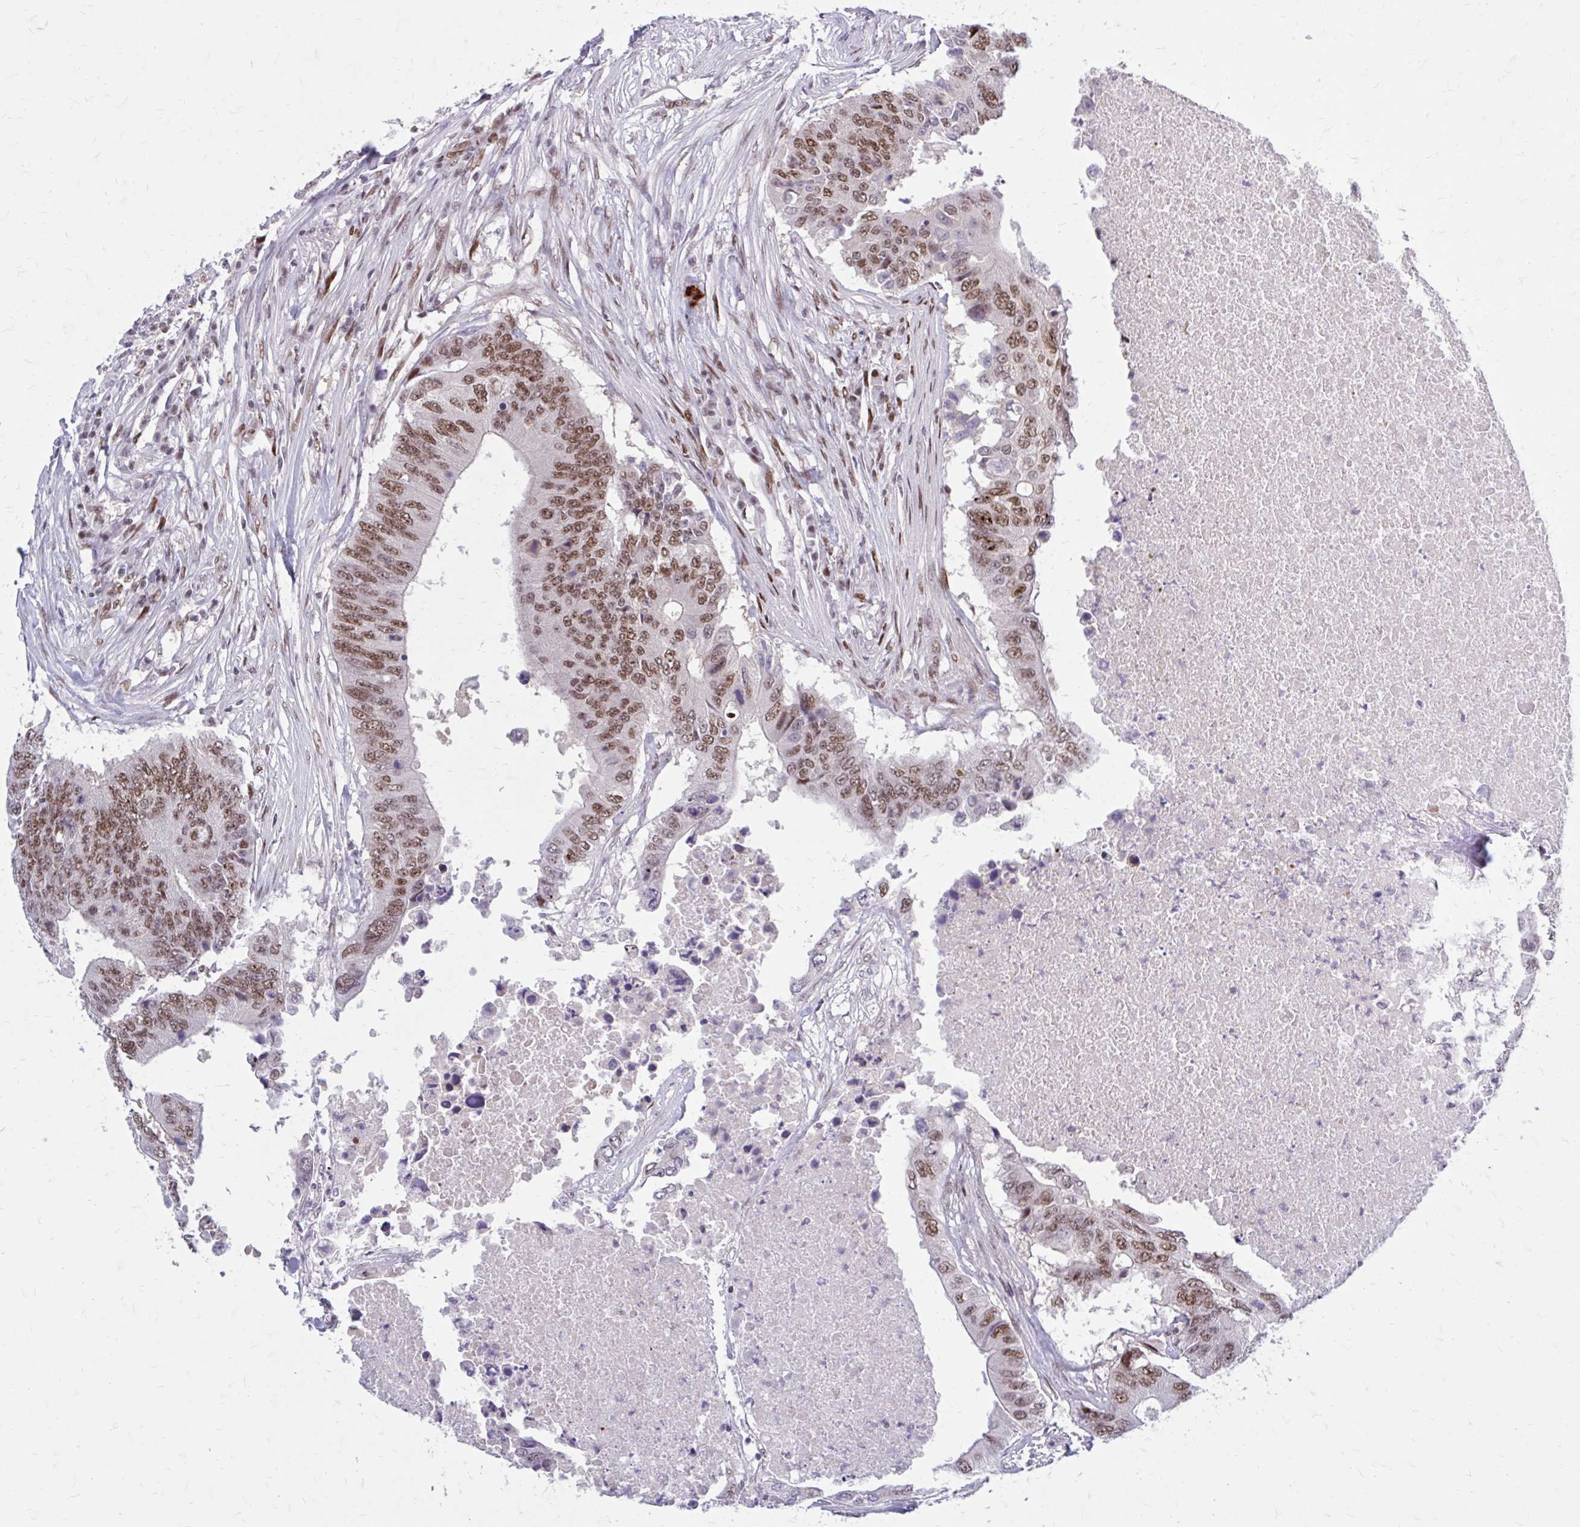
{"staining": {"intensity": "moderate", "quantity": ">75%", "location": "nuclear"}, "tissue": "colorectal cancer", "cell_type": "Tumor cells", "image_type": "cancer", "snomed": [{"axis": "morphology", "description": "Adenocarcinoma, NOS"}, {"axis": "topography", "description": "Colon"}], "caption": "Immunohistochemical staining of human adenocarcinoma (colorectal) shows moderate nuclear protein positivity in approximately >75% of tumor cells. (IHC, brightfield microscopy, high magnification).", "gene": "PSME4", "patient": {"sex": "male", "age": 71}}